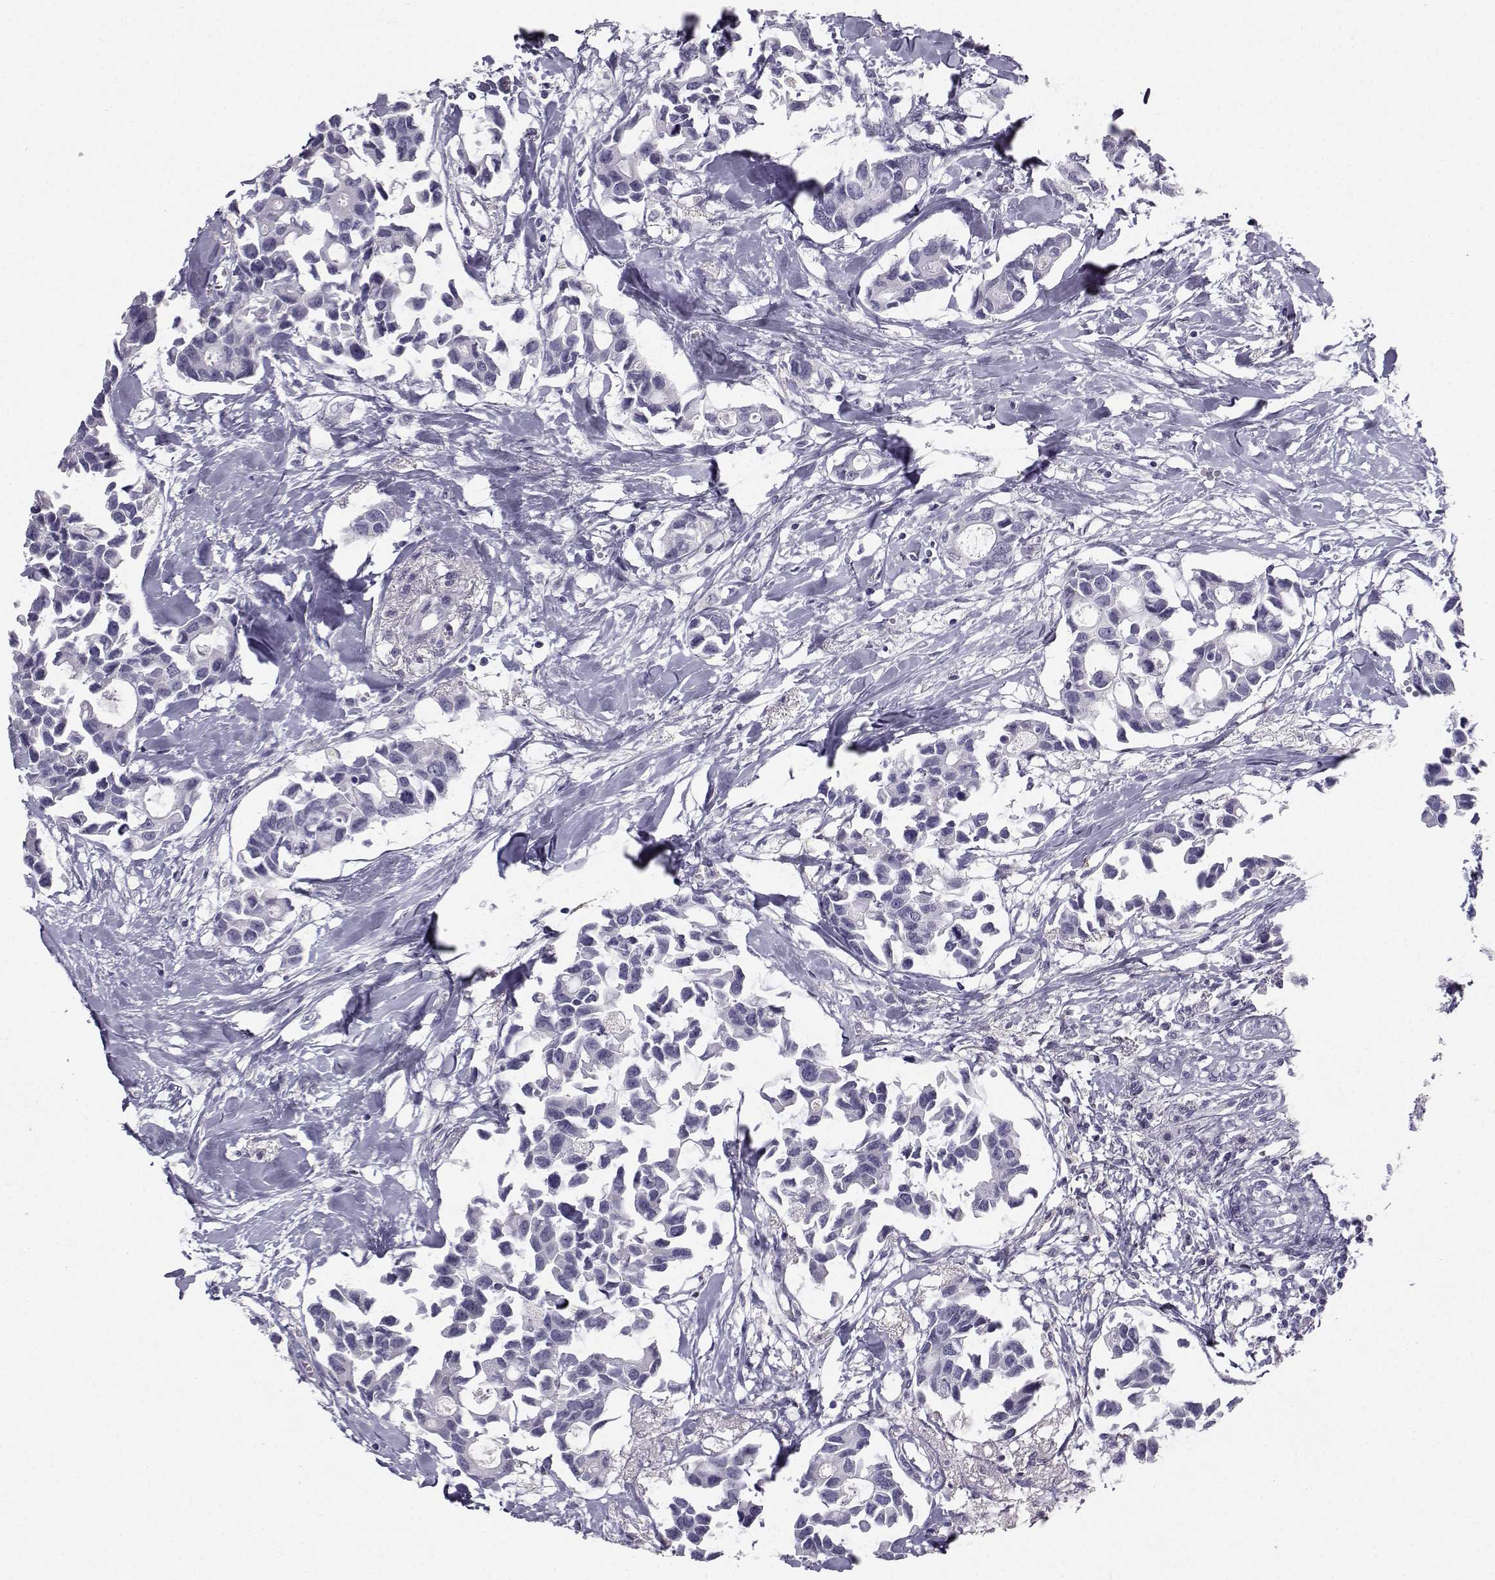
{"staining": {"intensity": "negative", "quantity": "none", "location": "none"}, "tissue": "breast cancer", "cell_type": "Tumor cells", "image_type": "cancer", "snomed": [{"axis": "morphology", "description": "Duct carcinoma"}, {"axis": "topography", "description": "Breast"}], "caption": "High magnification brightfield microscopy of breast cancer (invasive ductal carcinoma) stained with DAB (brown) and counterstained with hematoxylin (blue): tumor cells show no significant expression.", "gene": "SPDYE4", "patient": {"sex": "female", "age": 83}}